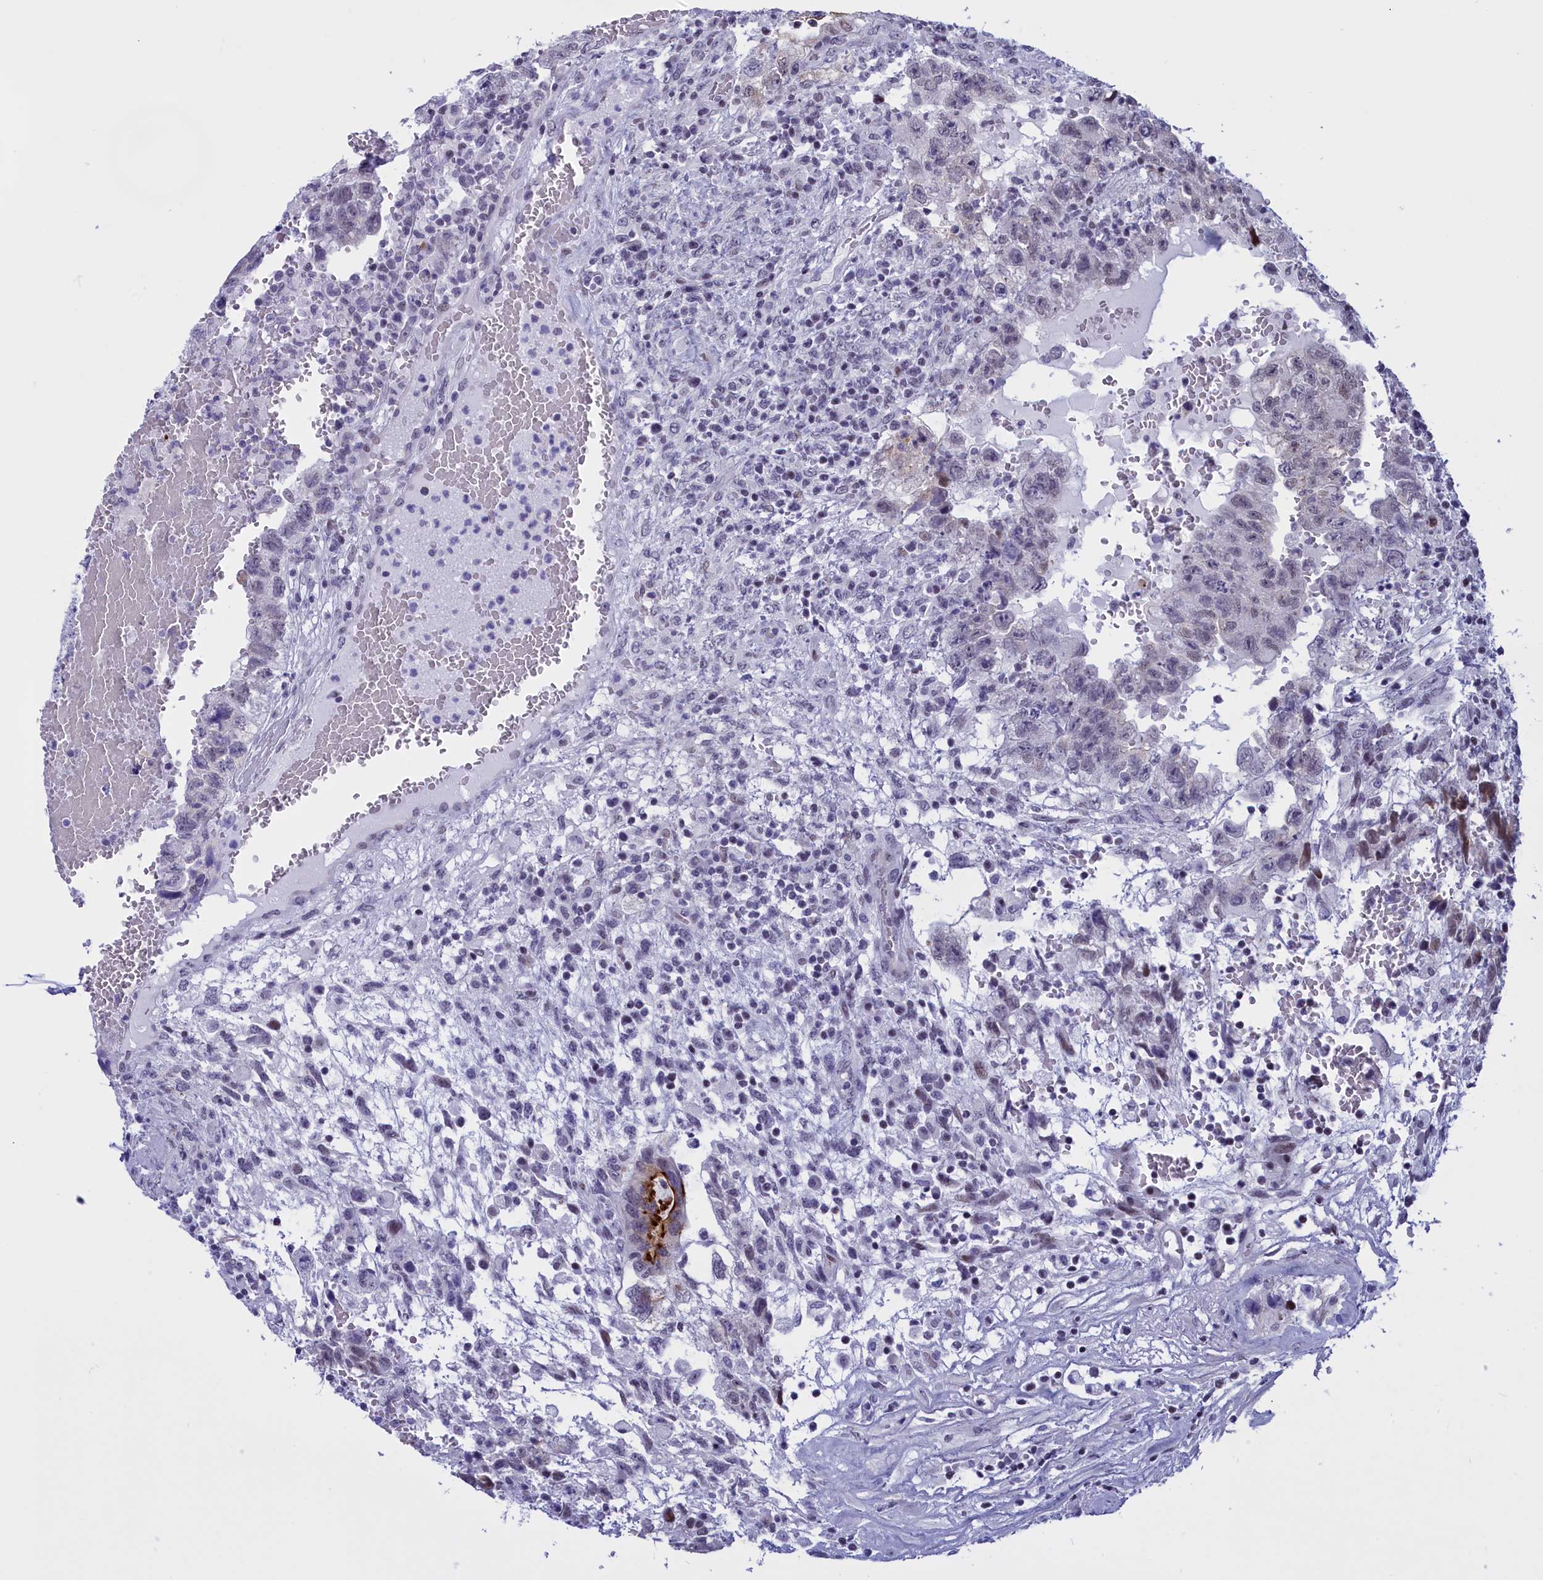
{"staining": {"intensity": "weak", "quantity": "<25%", "location": "nuclear"}, "tissue": "testis cancer", "cell_type": "Tumor cells", "image_type": "cancer", "snomed": [{"axis": "morphology", "description": "Carcinoma, Embryonal, NOS"}, {"axis": "topography", "description": "Testis"}], "caption": "IHC image of testis cancer (embryonal carcinoma) stained for a protein (brown), which demonstrates no positivity in tumor cells. (DAB immunohistochemistry (IHC) visualized using brightfield microscopy, high magnification).", "gene": "SPIRE2", "patient": {"sex": "male", "age": 36}}